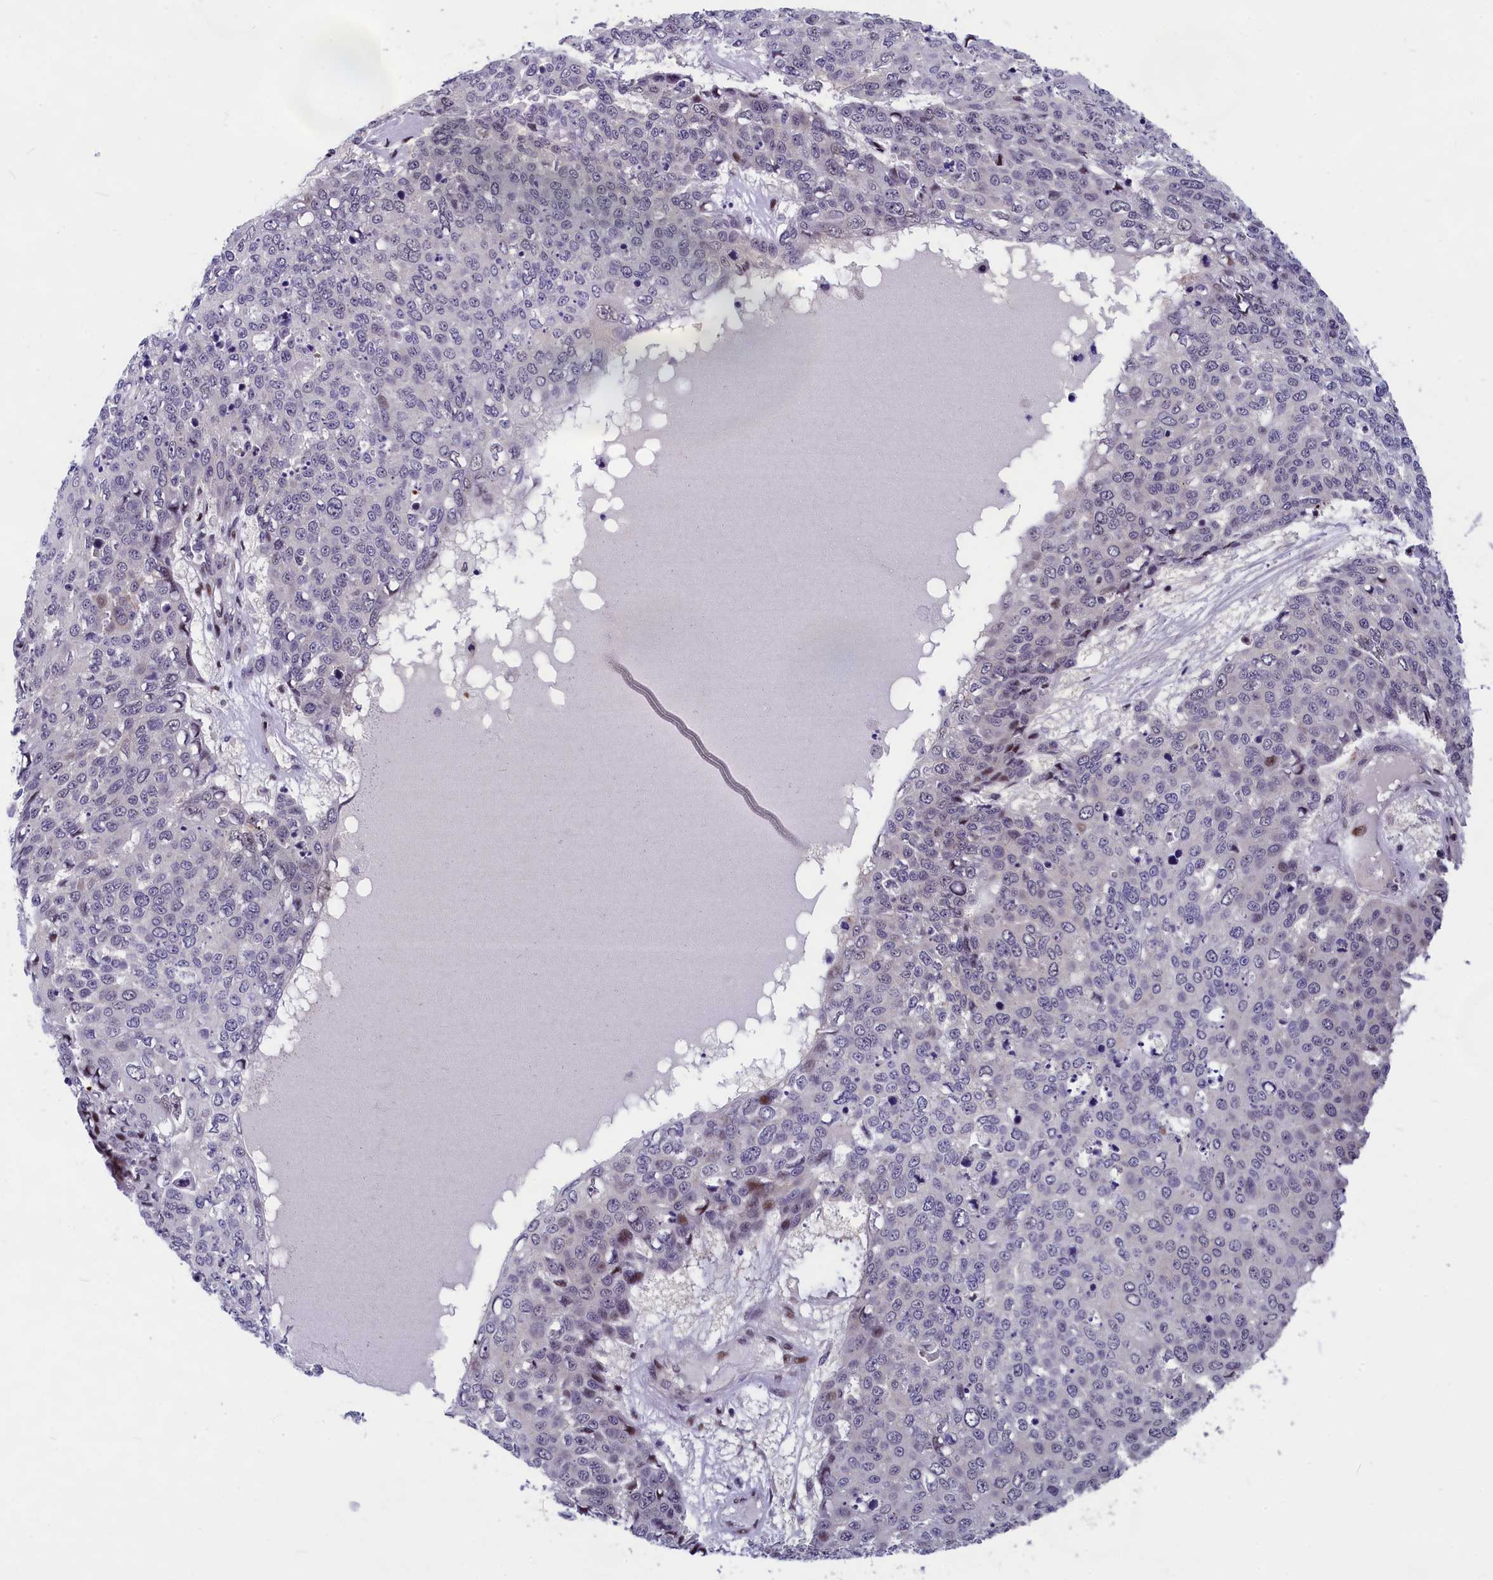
{"staining": {"intensity": "negative", "quantity": "none", "location": "none"}, "tissue": "skin cancer", "cell_type": "Tumor cells", "image_type": "cancer", "snomed": [{"axis": "morphology", "description": "Squamous cell carcinoma, NOS"}, {"axis": "topography", "description": "Skin"}], "caption": "High power microscopy micrograph of an immunohistochemistry (IHC) micrograph of skin squamous cell carcinoma, revealing no significant positivity in tumor cells.", "gene": "ANKRD34B", "patient": {"sex": "male", "age": 71}}